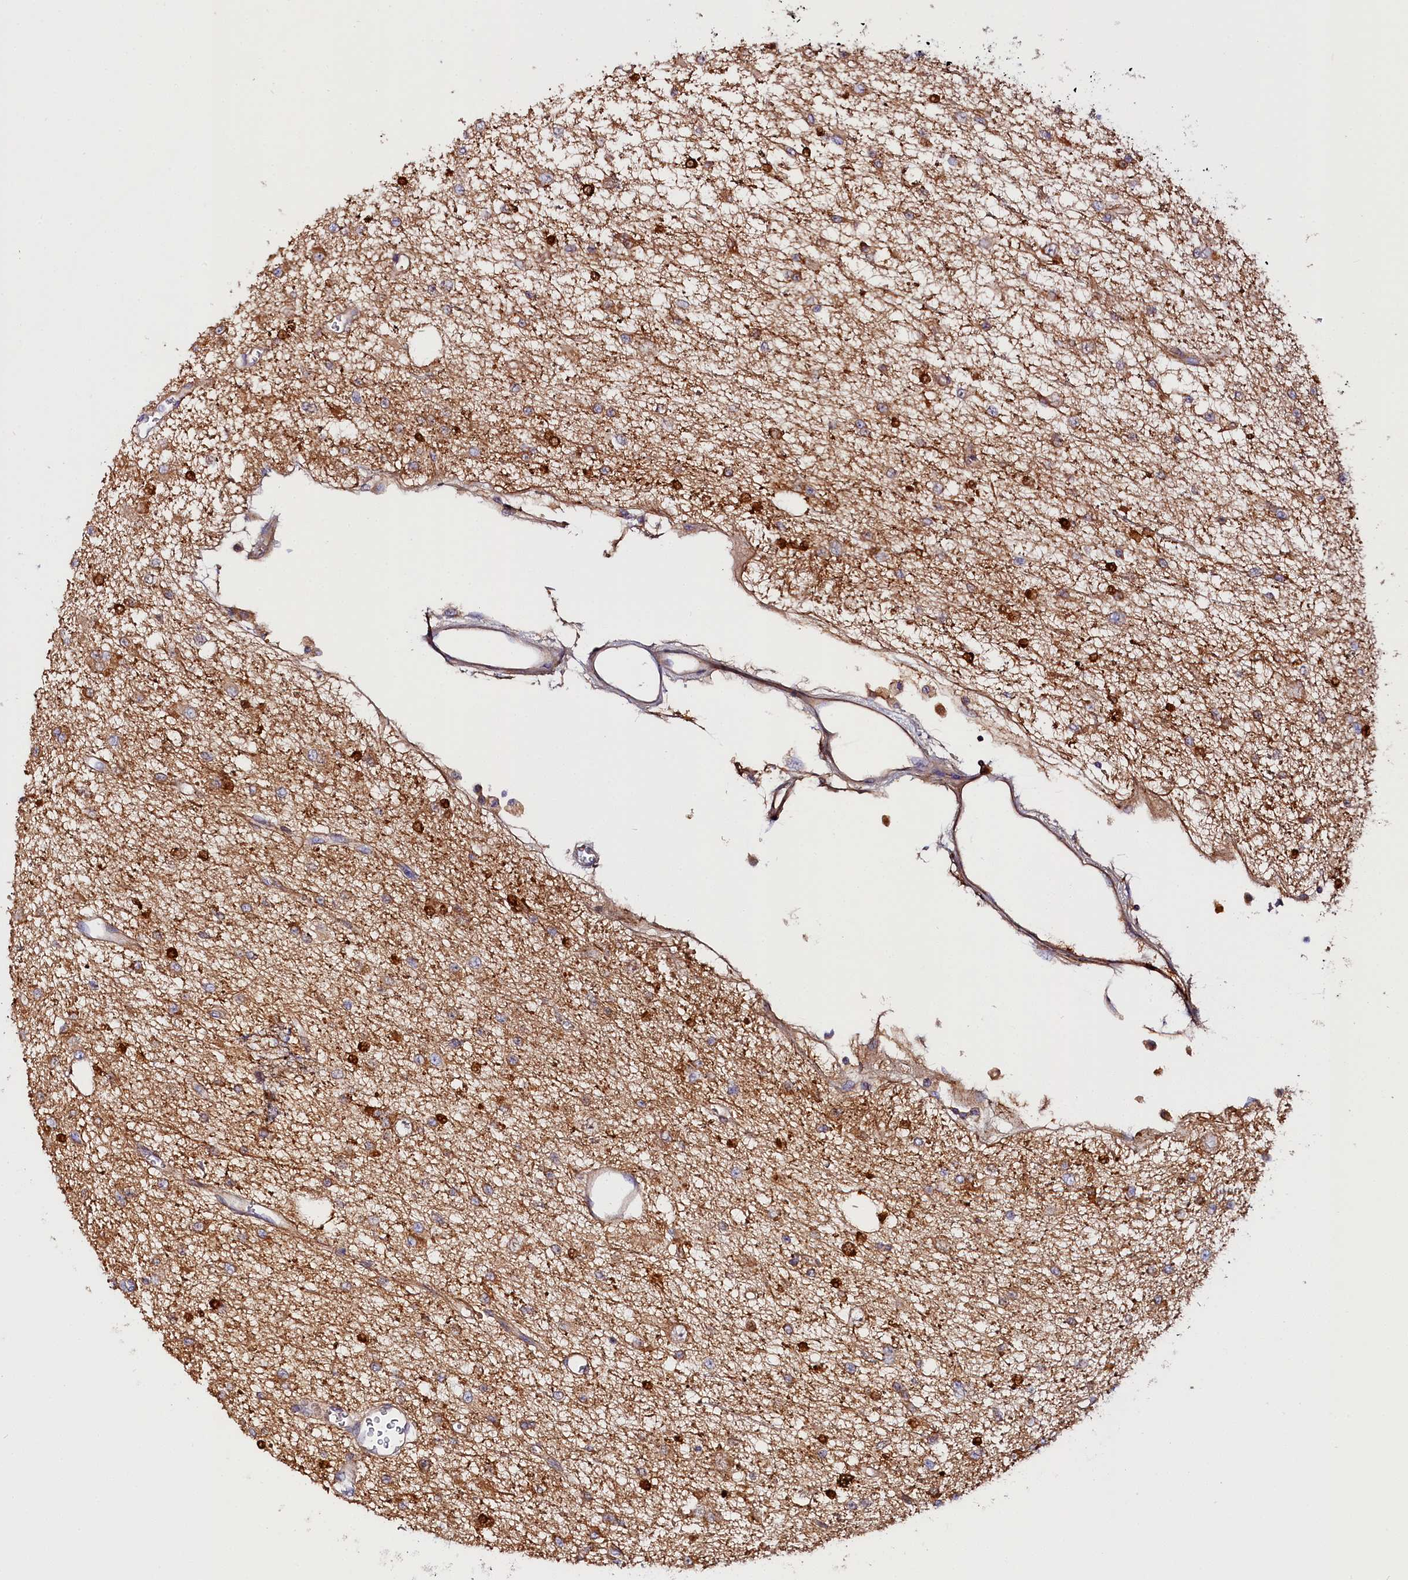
{"staining": {"intensity": "weak", "quantity": "25%-75%", "location": "cytoplasmic/membranous"}, "tissue": "glioma", "cell_type": "Tumor cells", "image_type": "cancer", "snomed": [{"axis": "morphology", "description": "Glioma, malignant, Low grade"}, {"axis": "topography", "description": "Brain"}], "caption": "Low-grade glioma (malignant) tissue shows weak cytoplasmic/membranous positivity in about 25%-75% of tumor cells, visualized by immunohistochemistry.", "gene": "KATNB1", "patient": {"sex": "male", "age": 38}}